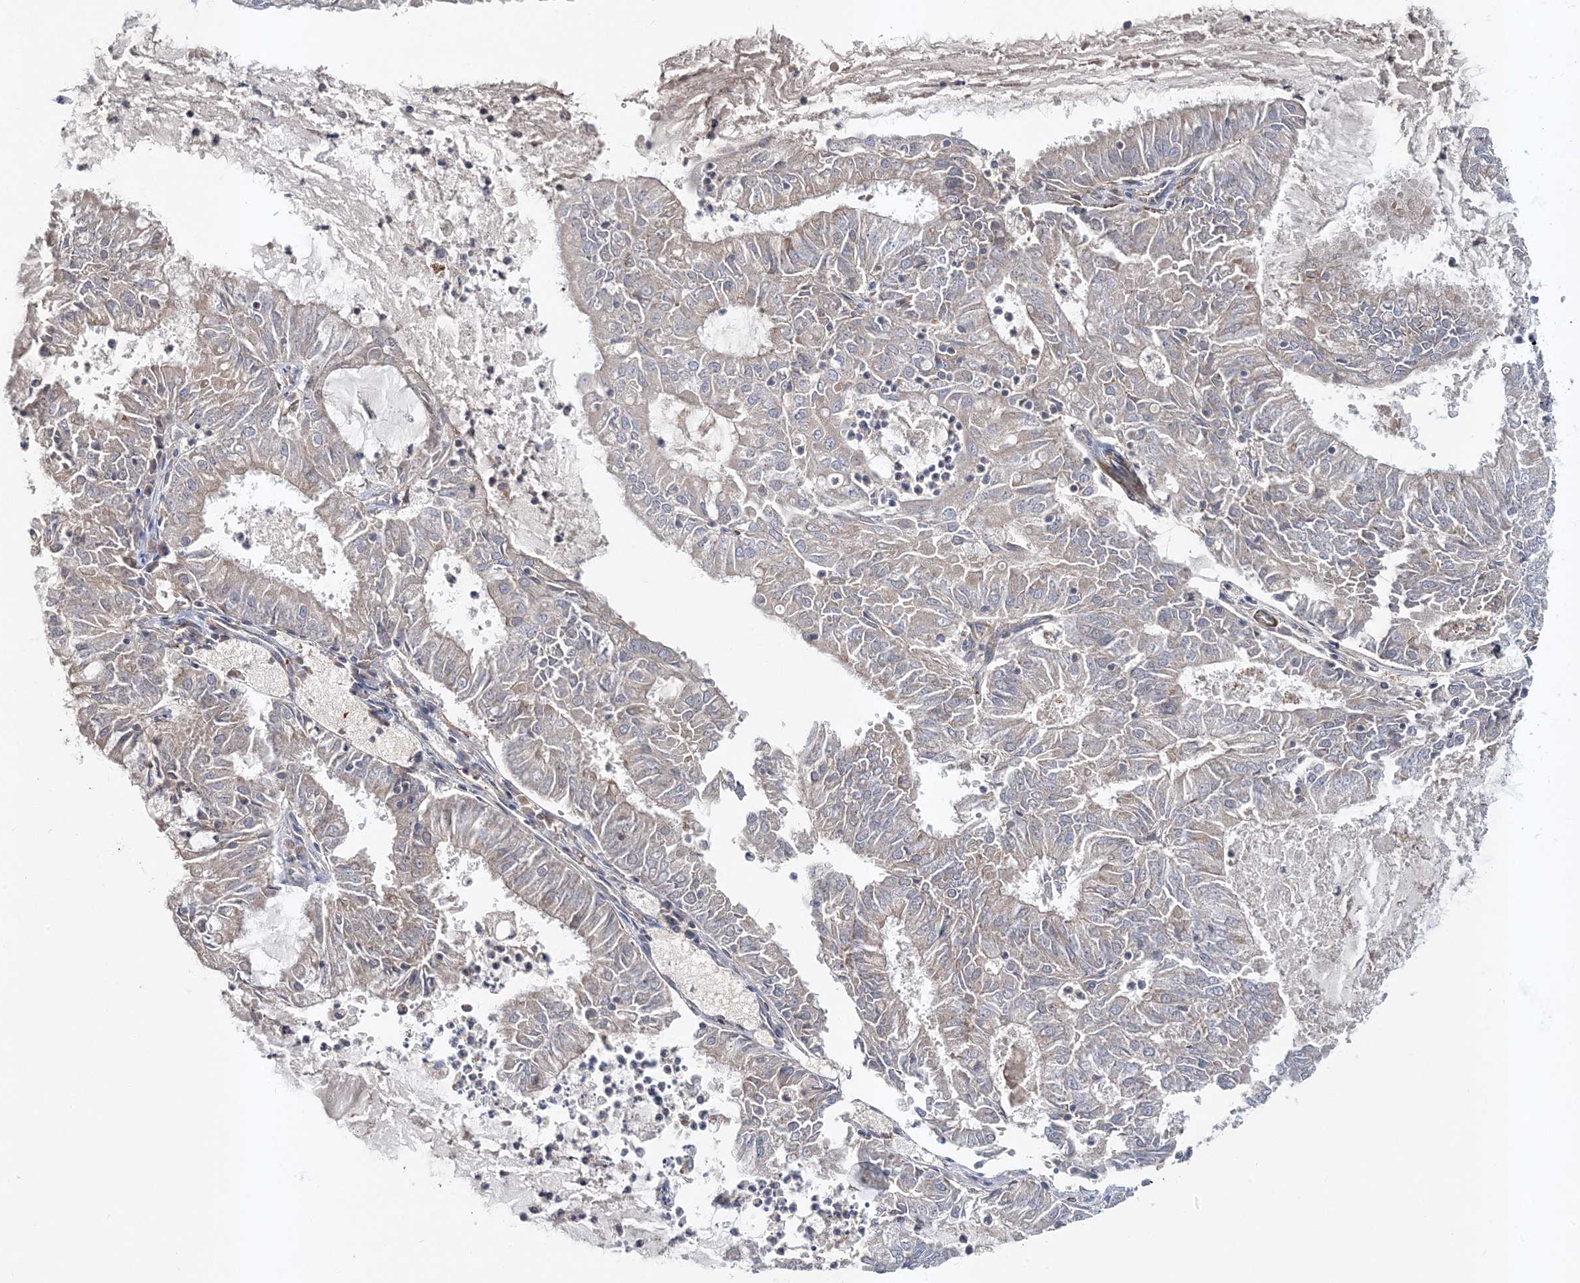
{"staining": {"intensity": "negative", "quantity": "none", "location": "none"}, "tissue": "endometrial cancer", "cell_type": "Tumor cells", "image_type": "cancer", "snomed": [{"axis": "morphology", "description": "Adenocarcinoma, NOS"}, {"axis": "topography", "description": "Endometrium"}], "caption": "IHC of human endometrial adenocarcinoma shows no expression in tumor cells.", "gene": "LEXM", "patient": {"sex": "female", "age": 57}}